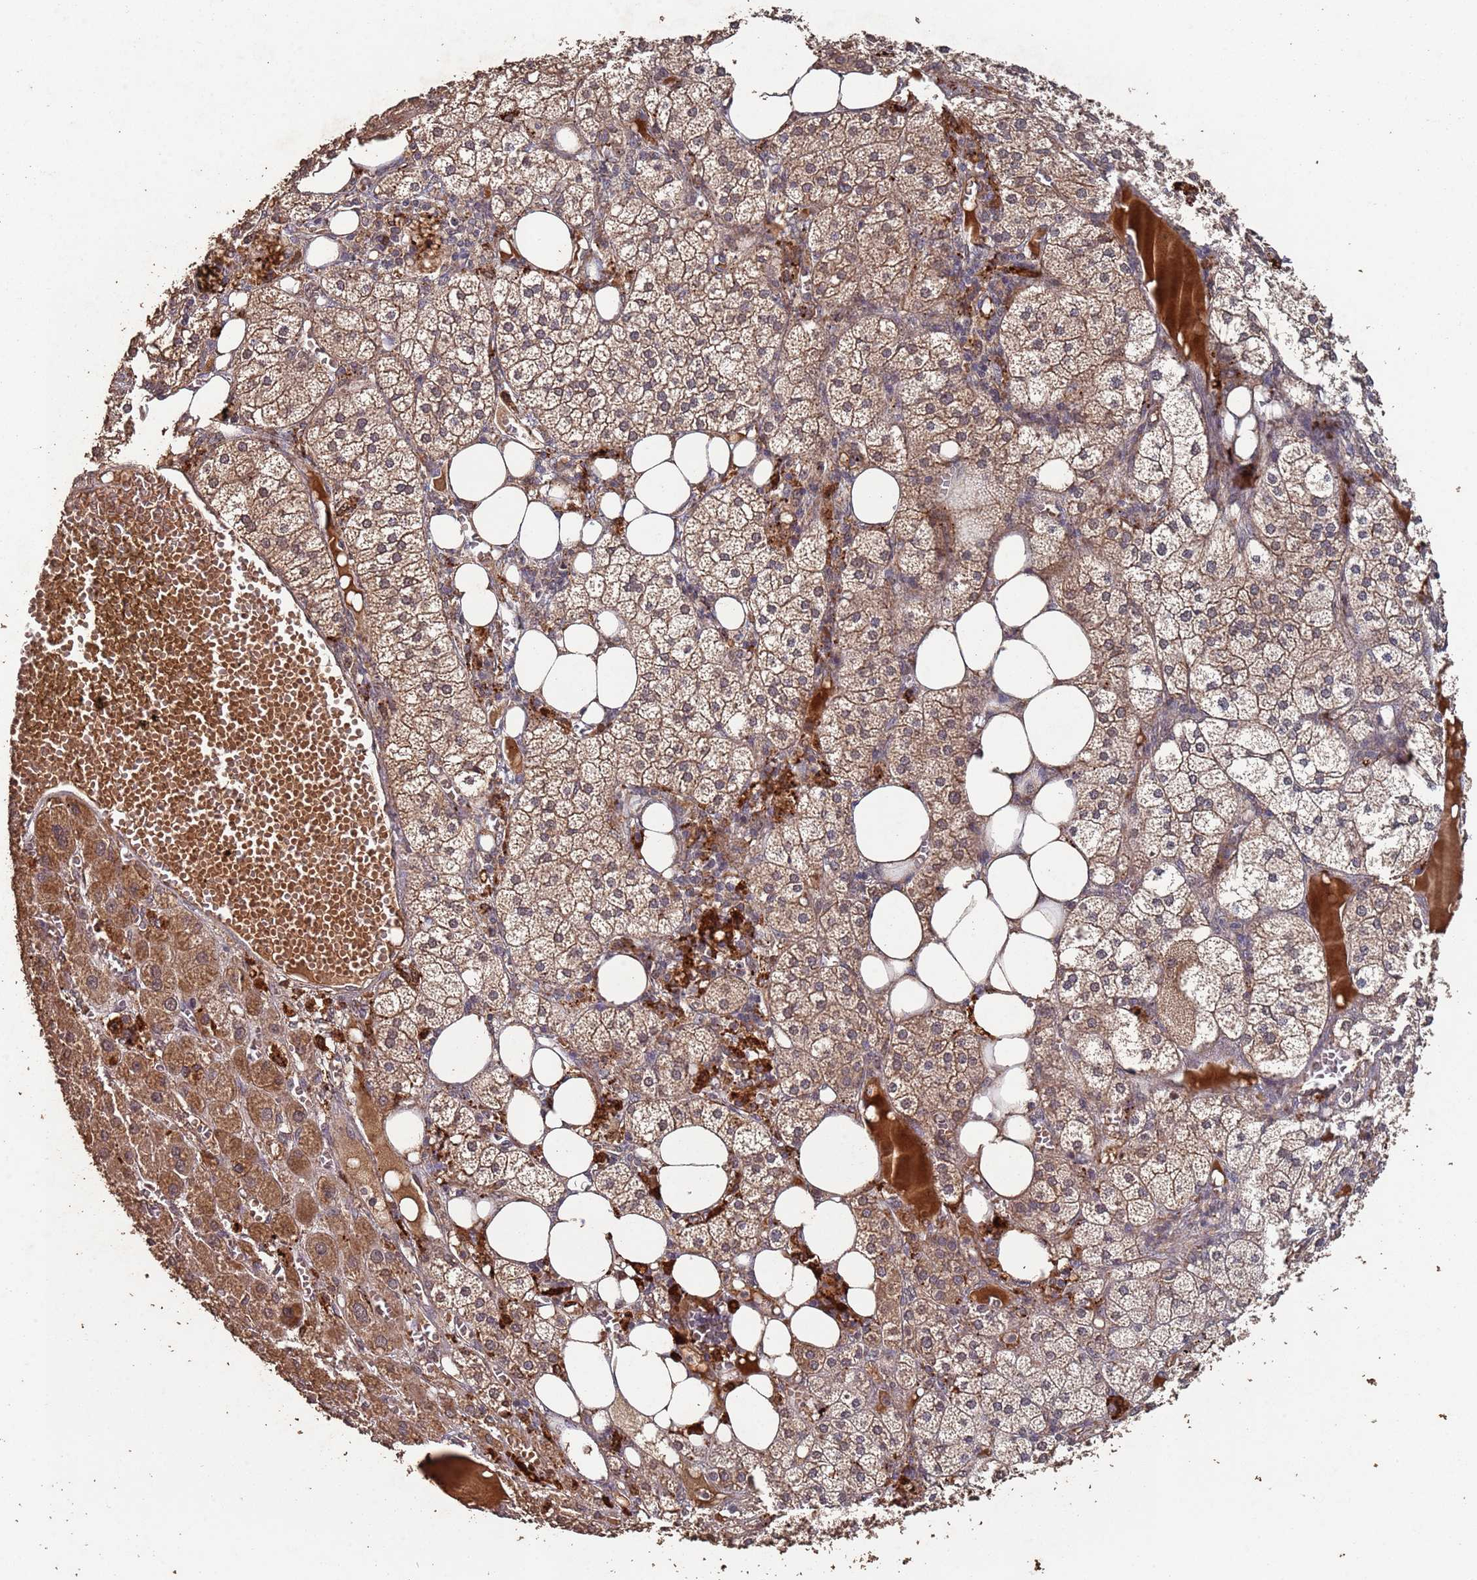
{"staining": {"intensity": "moderate", "quantity": ">75%", "location": "cytoplasmic/membranous,nuclear"}, "tissue": "adrenal gland", "cell_type": "Glandular cells", "image_type": "normal", "snomed": [{"axis": "morphology", "description": "Normal tissue, NOS"}, {"axis": "topography", "description": "Adrenal gland"}], "caption": "Immunohistochemical staining of normal adrenal gland displays >75% levels of moderate cytoplasmic/membranous,nuclear protein positivity in approximately >75% of glandular cells.", "gene": "FRAT1", "patient": {"sex": "female", "age": 61}}